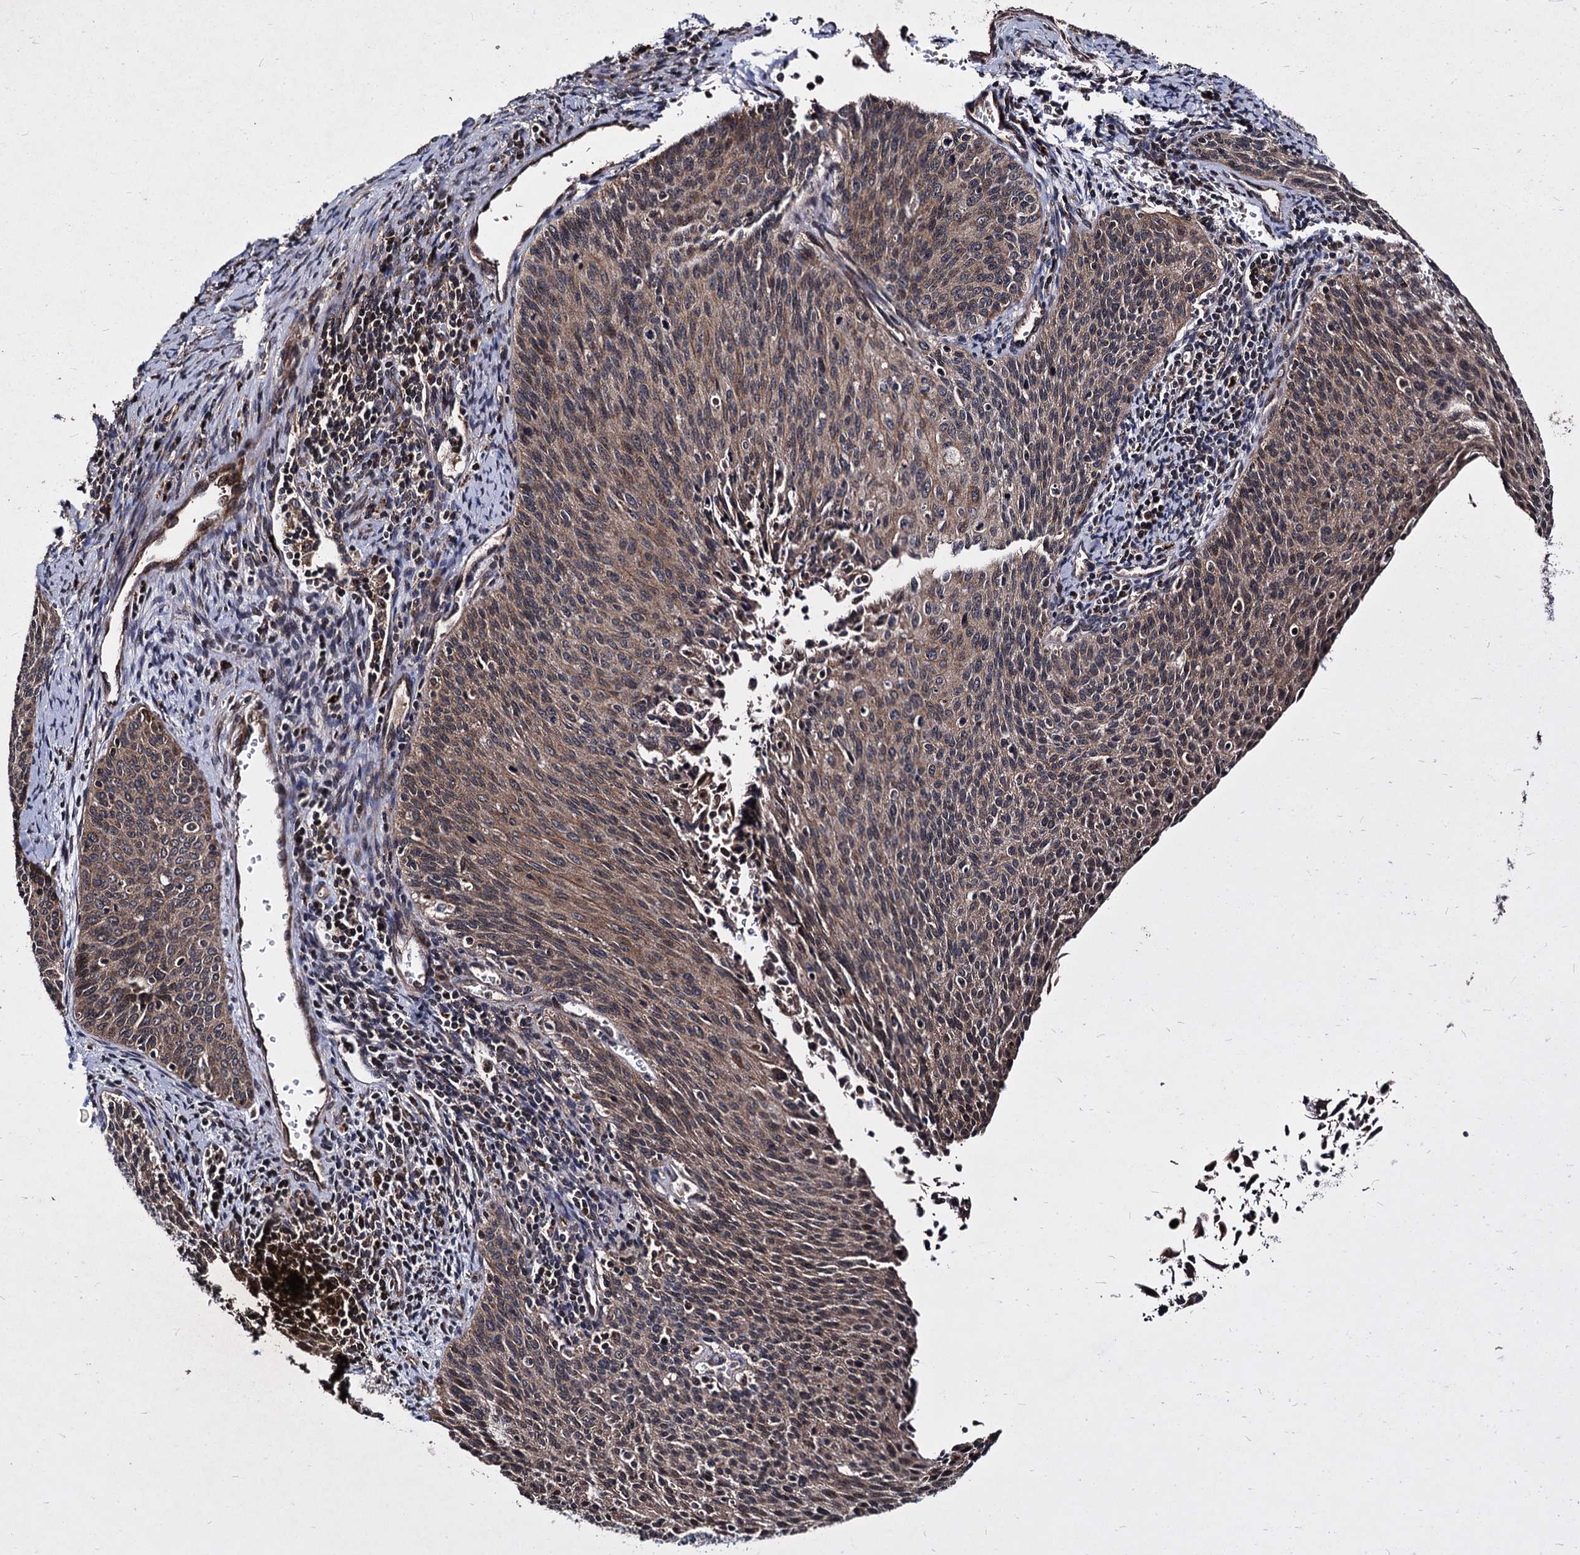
{"staining": {"intensity": "moderate", "quantity": ">75%", "location": "cytoplasmic/membranous"}, "tissue": "cervical cancer", "cell_type": "Tumor cells", "image_type": "cancer", "snomed": [{"axis": "morphology", "description": "Squamous cell carcinoma, NOS"}, {"axis": "topography", "description": "Cervix"}], "caption": "This micrograph shows immunohistochemistry staining of squamous cell carcinoma (cervical), with medium moderate cytoplasmic/membranous expression in about >75% of tumor cells.", "gene": "BCL2L2", "patient": {"sex": "female", "age": 55}}